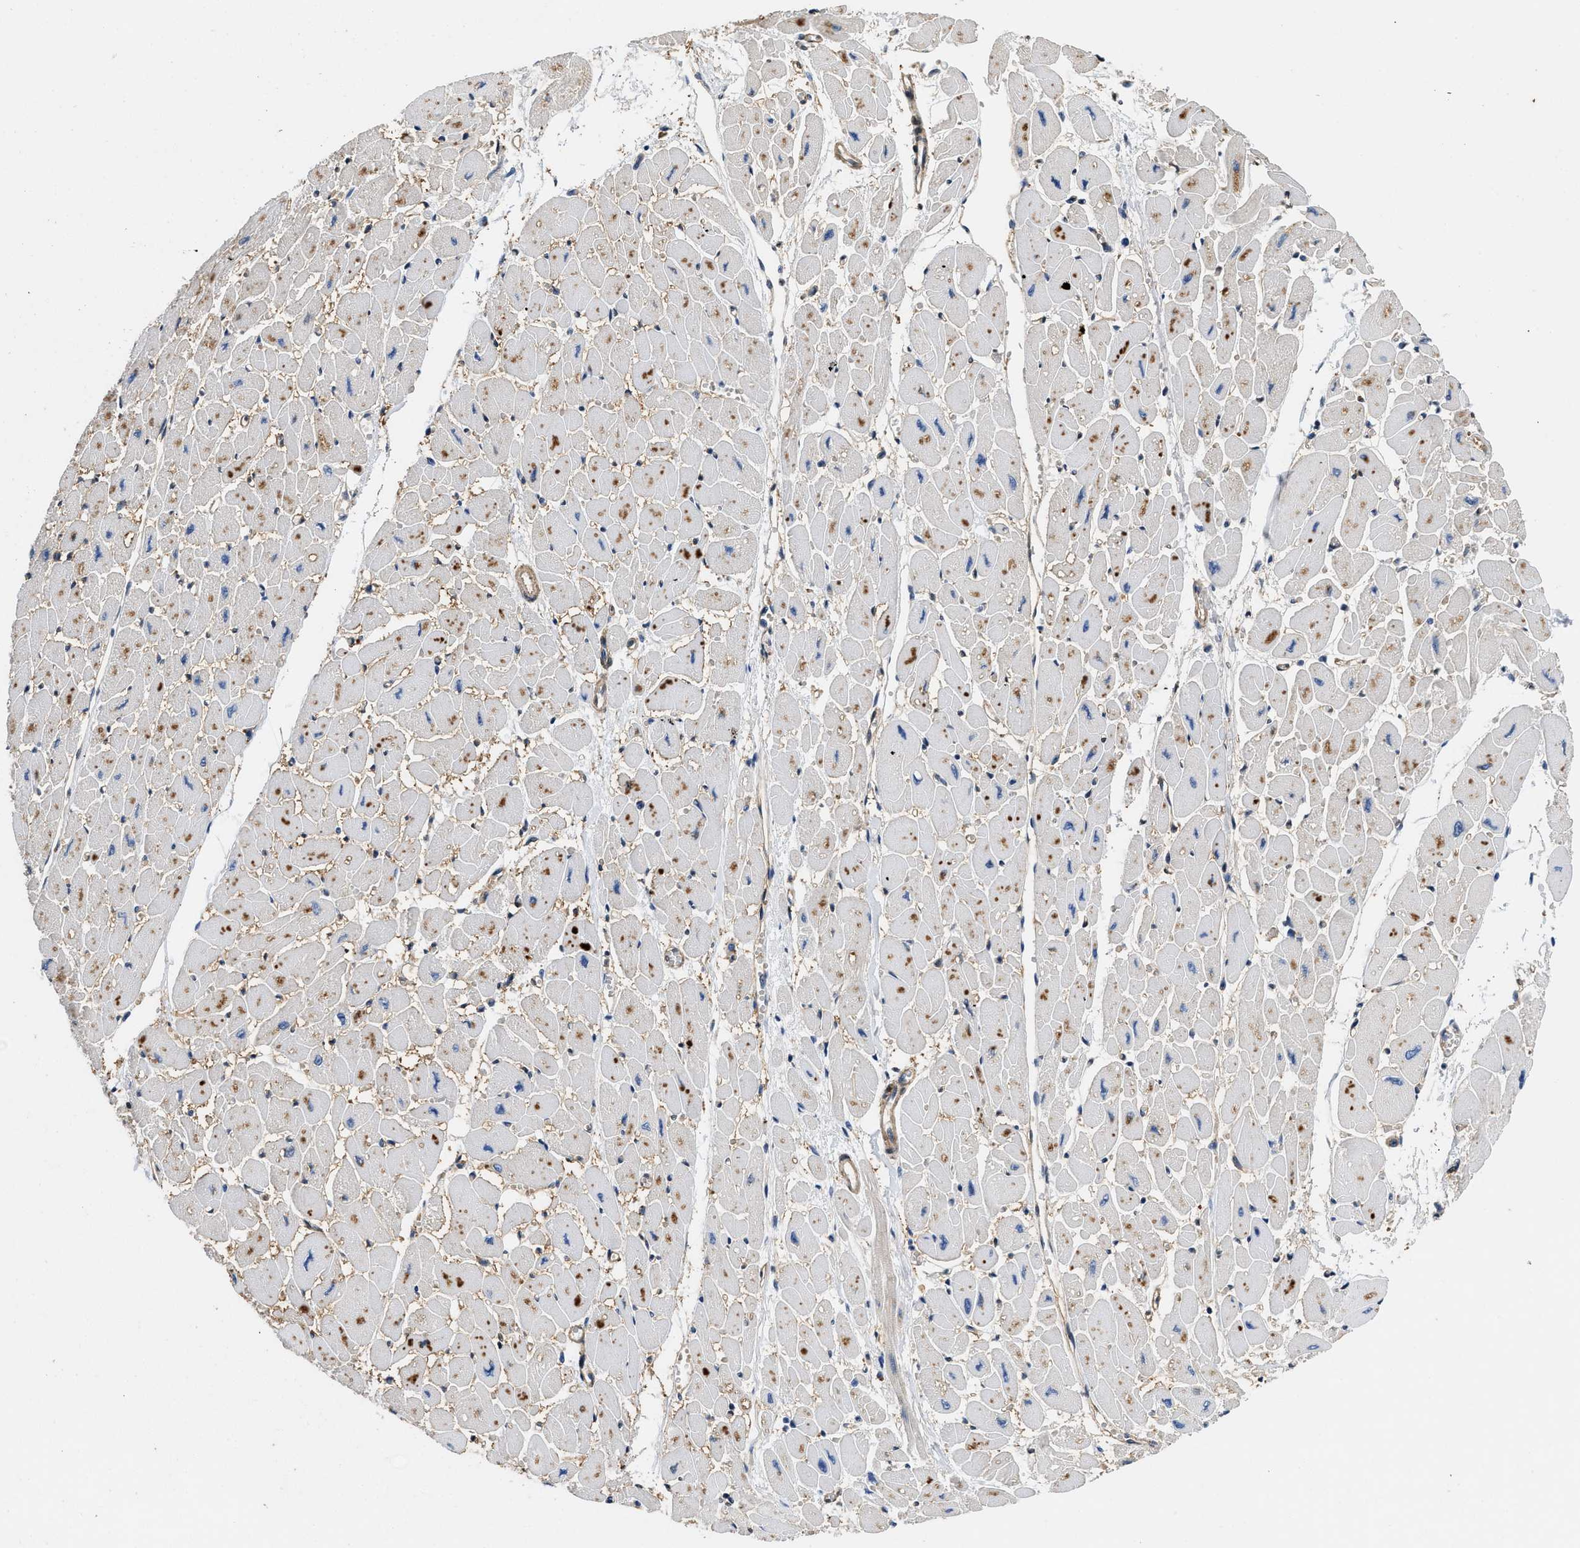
{"staining": {"intensity": "moderate", "quantity": "25%-75%", "location": "cytoplasmic/membranous"}, "tissue": "heart muscle", "cell_type": "Cardiomyocytes", "image_type": "normal", "snomed": [{"axis": "morphology", "description": "Normal tissue, NOS"}, {"axis": "topography", "description": "Heart"}], "caption": "Unremarkable heart muscle shows moderate cytoplasmic/membranous expression in approximately 25%-75% of cardiomyocytes The staining is performed using DAB (3,3'-diaminobenzidine) brown chromogen to label protein expression. The nuclei are counter-stained blue using hematoxylin..", "gene": "RAPH1", "patient": {"sex": "female", "age": 54}}